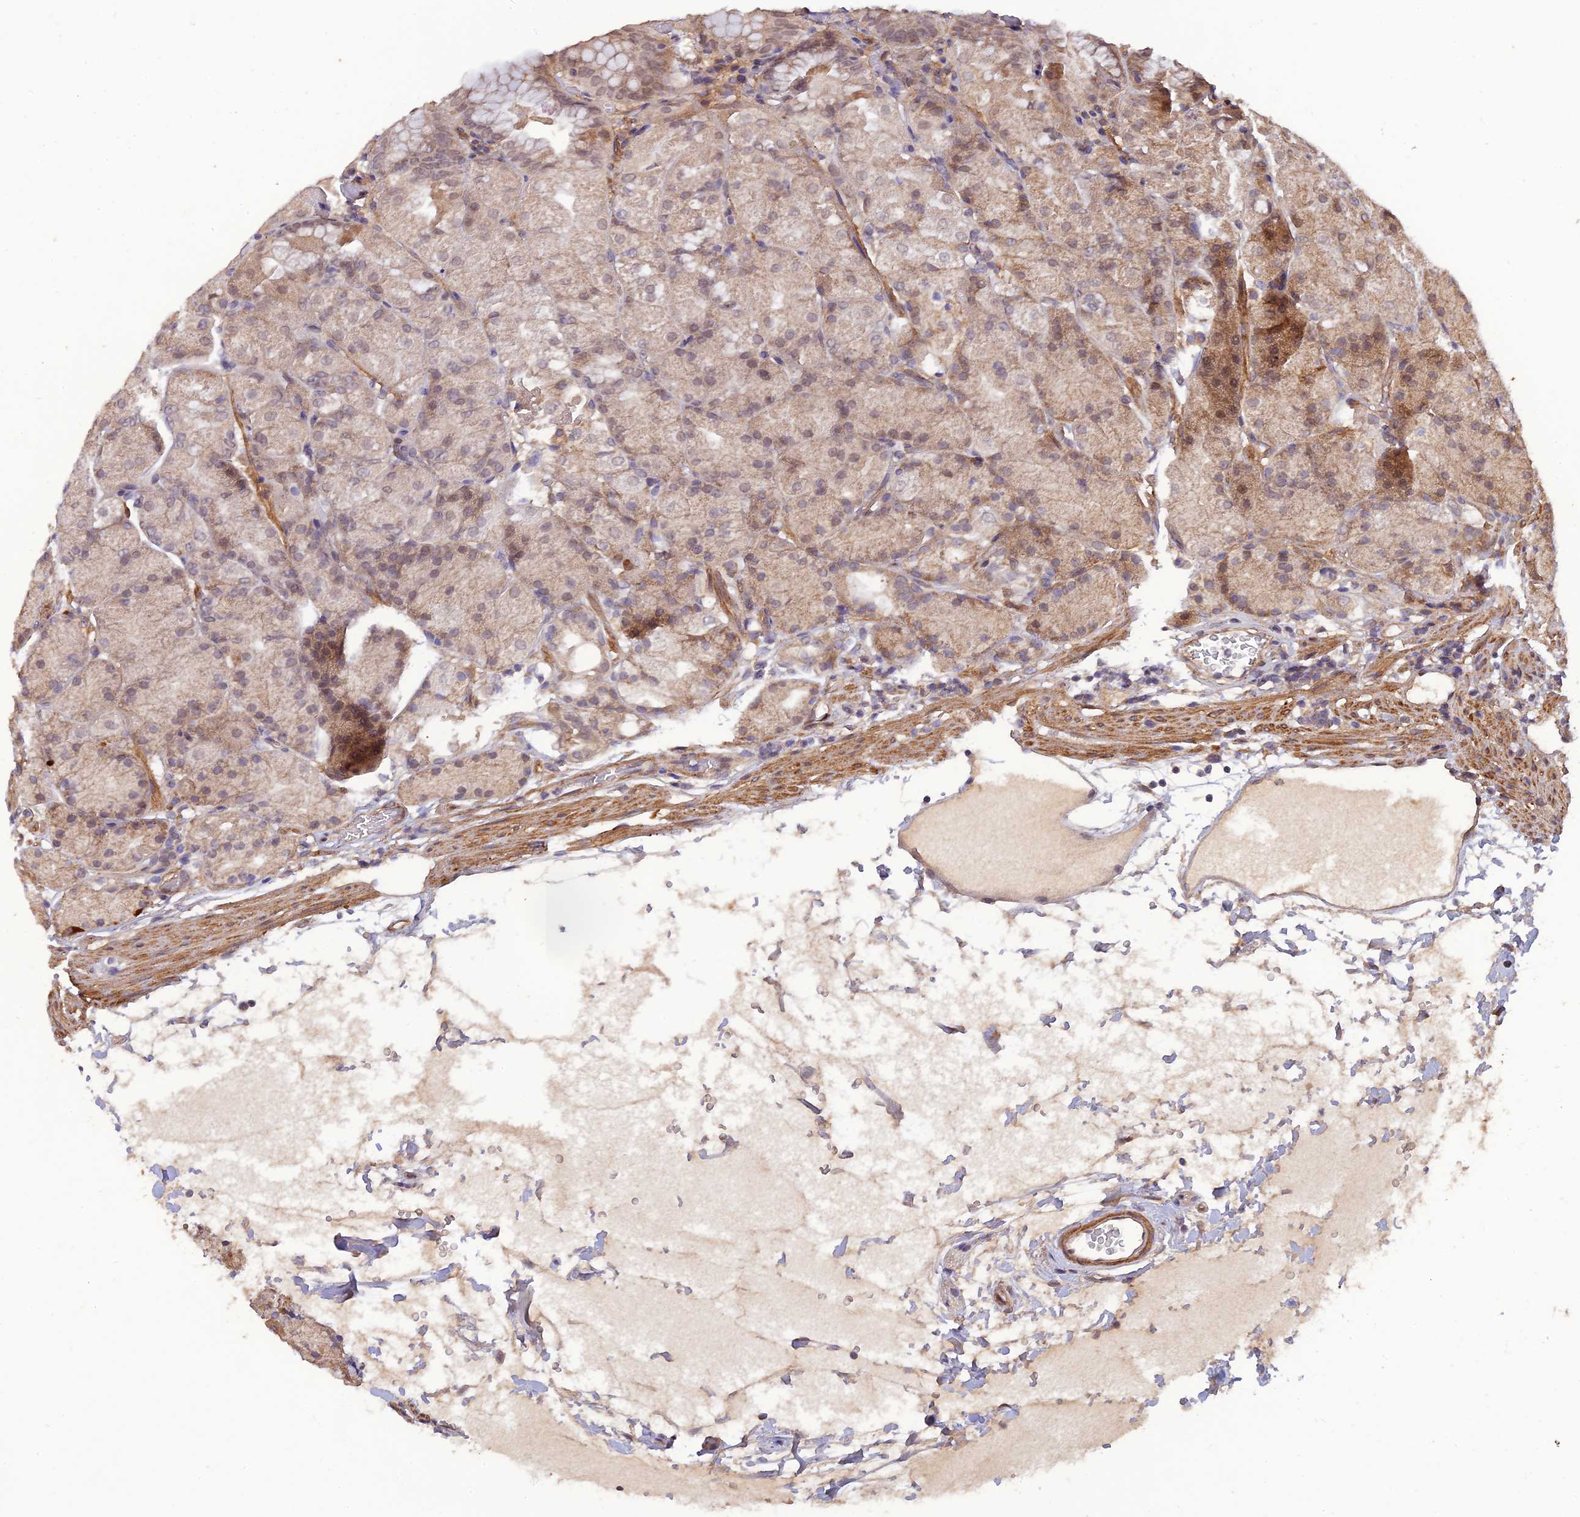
{"staining": {"intensity": "moderate", "quantity": ">75%", "location": "cytoplasmic/membranous,nuclear"}, "tissue": "stomach", "cell_type": "Glandular cells", "image_type": "normal", "snomed": [{"axis": "morphology", "description": "Normal tissue, NOS"}, {"axis": "topography", "description": "Stomach, upper"}, {"axis": "topography", "description": "Stomach, lower"}], "caption": "Stomach stained for a protein displays moderate cytoplasmic/membranous,nuclear positivity in glandular cells. (DAB IHC with brightfield microscopy, high magnification).", "gene": "PAGR1", "patient": {"sex": "male", "age": 62}}